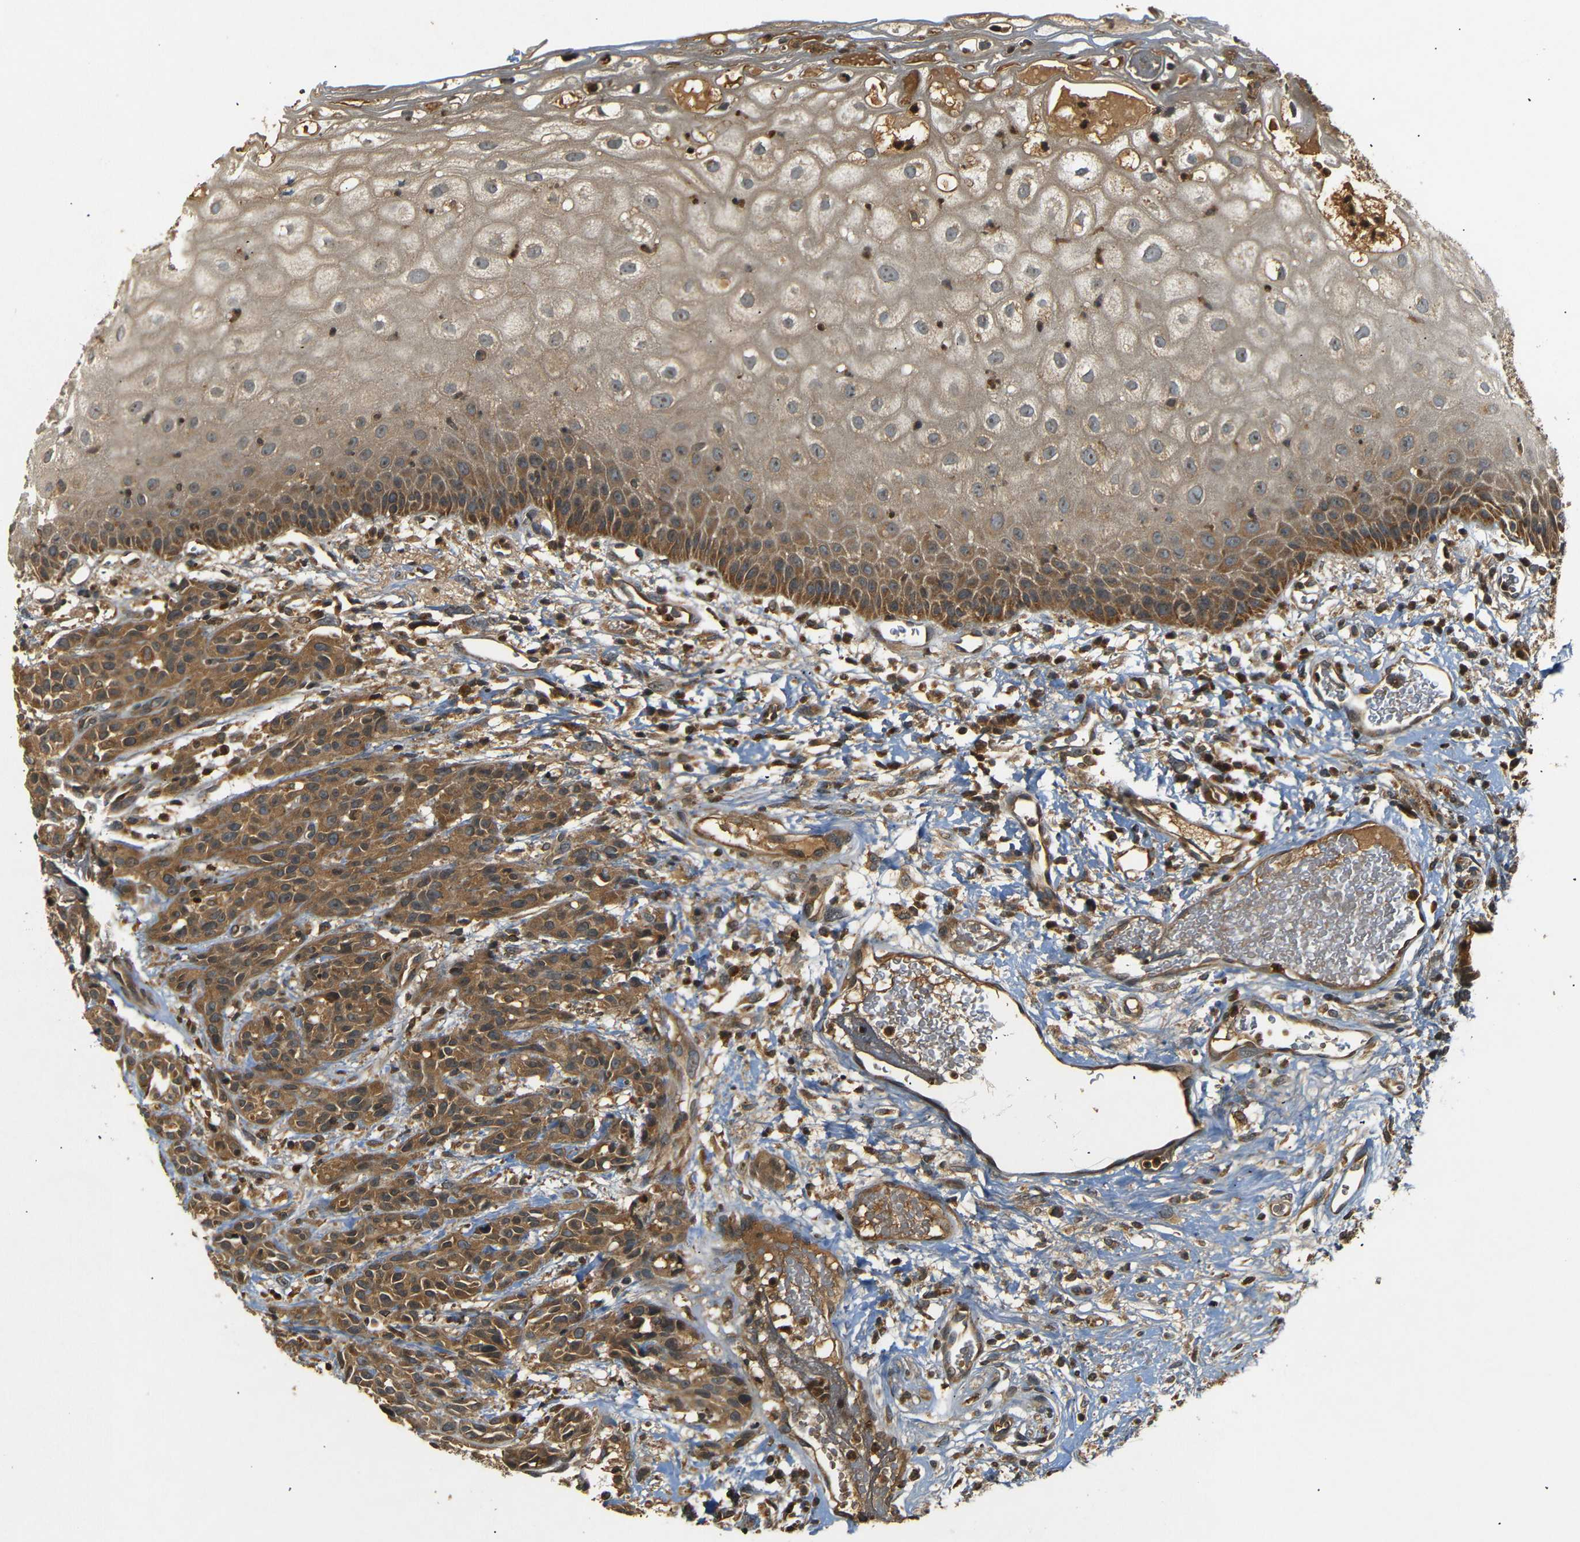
{"staining": {"intensity": "moderate", "quantity": ">75%", "location": "cytoplasmic/membranous"}, "tissue": "head and neck cancer", "cell_type": "Tumor cells", "image_type": "cancer", "snomed": [{"axis": "morphology", "description": "Normal tissue, NOS"}, {"axis": "morphology", "description": "Squamous cell carcinoma, NOS"}, {"axis": "topography", "description": "Cartilage tissue"}, {"axis": "topography", "description": "Head-Neck"}], "caption": "The photomicrograph shows immunohistochemical staining of head and neck cancer. There is moderate cytoplasmic/membranous expression is seen in approximately >75% of tumor cells. Nuclei are stained in blue.", "gene": "TANK", "patient": {"sex": "male", "age": 62}}